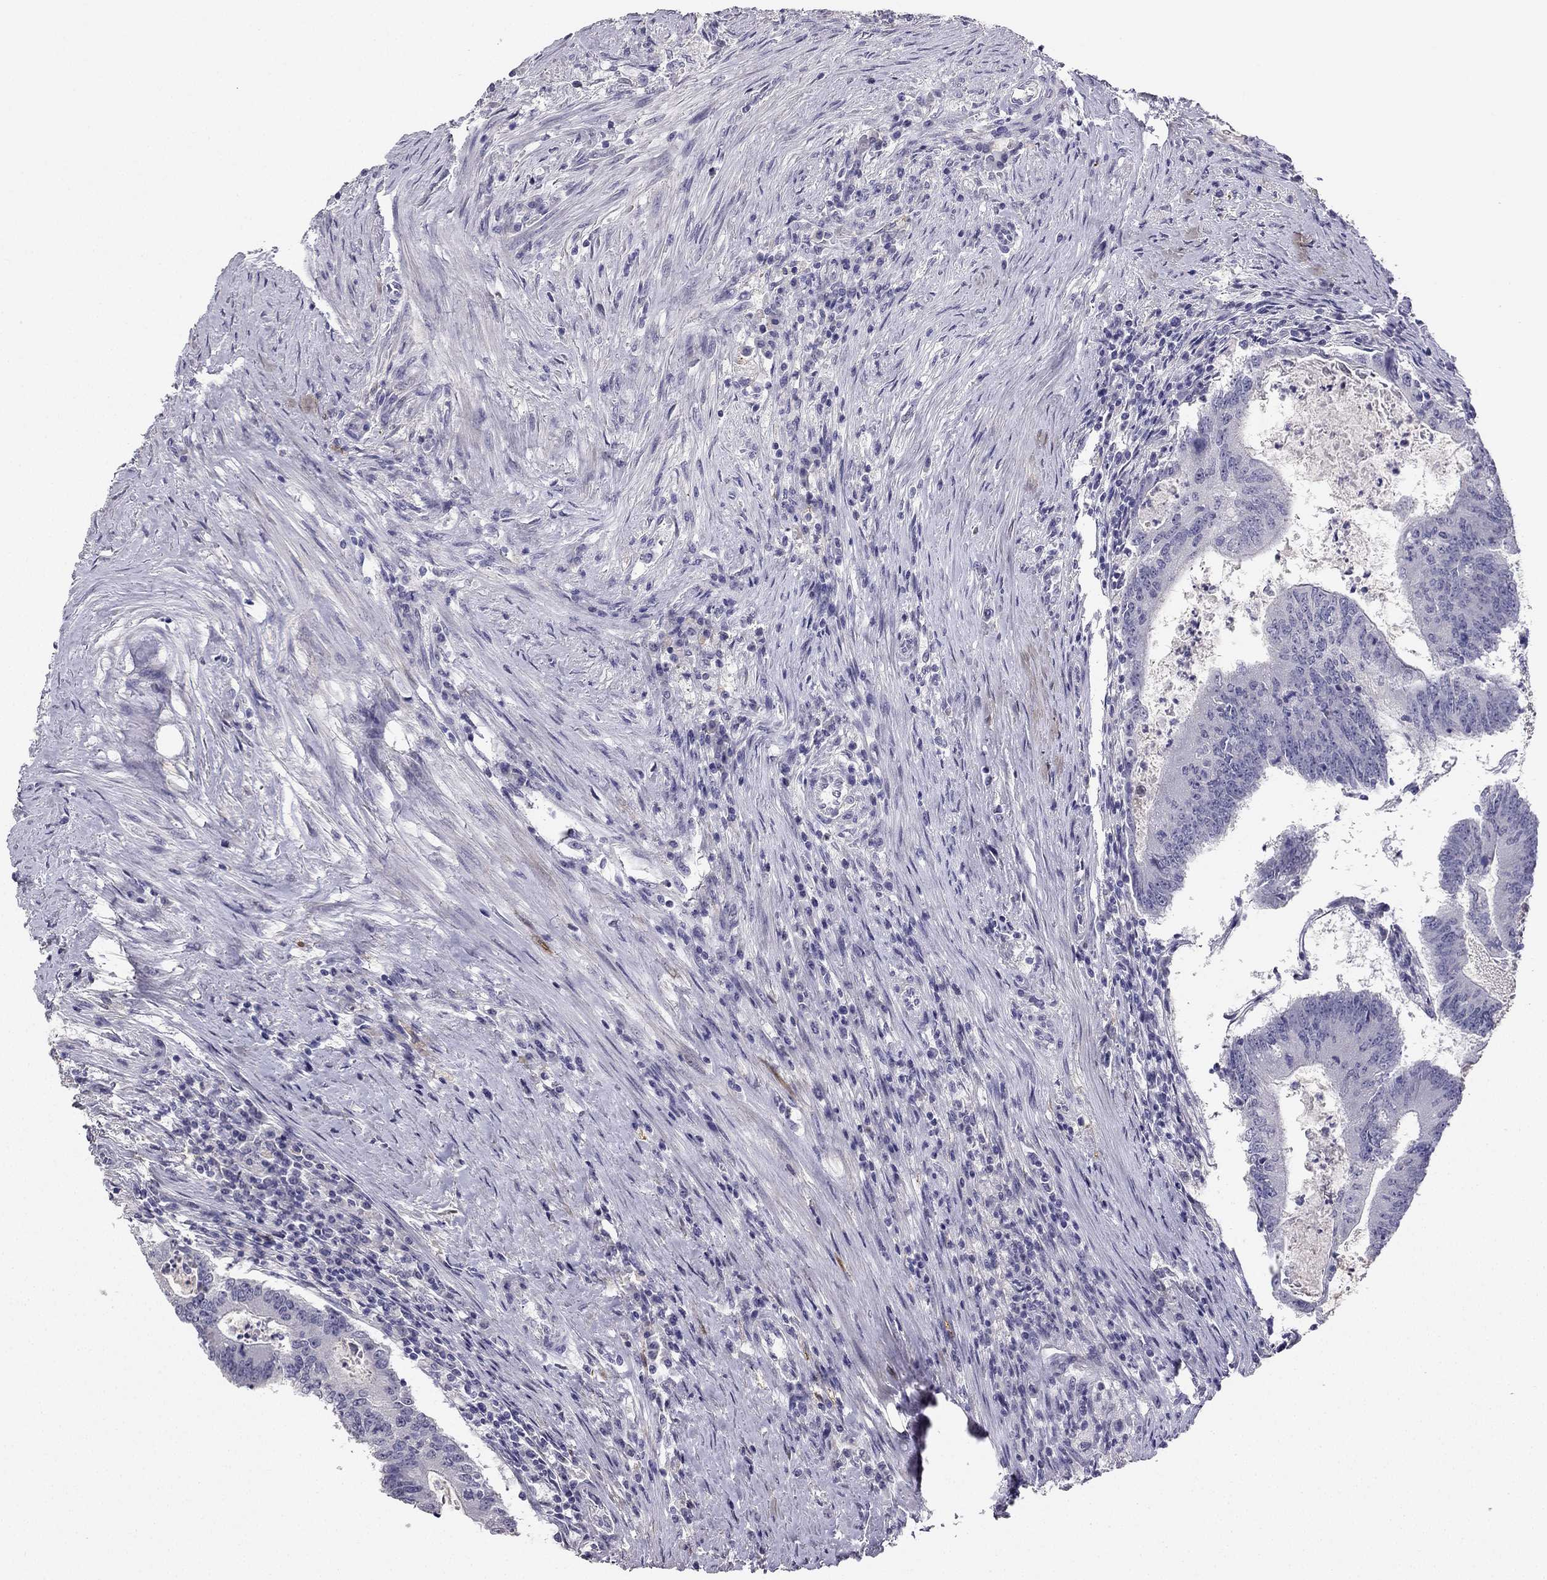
{"staining": {"intensity": "negative", "quantity": "none", "location": "none"}, "tissue": "colorectal cancer", "cell_type": "Tumor cells", "image_type": "cancer", "snomed": [{"axis": "morphology", "description": "Adenocarcinoma, NOS"}, {"axis": "topography", "description": "Colon"}], "caption": "Tumor cells are negative for brown protein staining in colorectal cancer (adenocarcinoma).", "gene": "CALB2", "patient": {"sex": "female", "age": 70}}